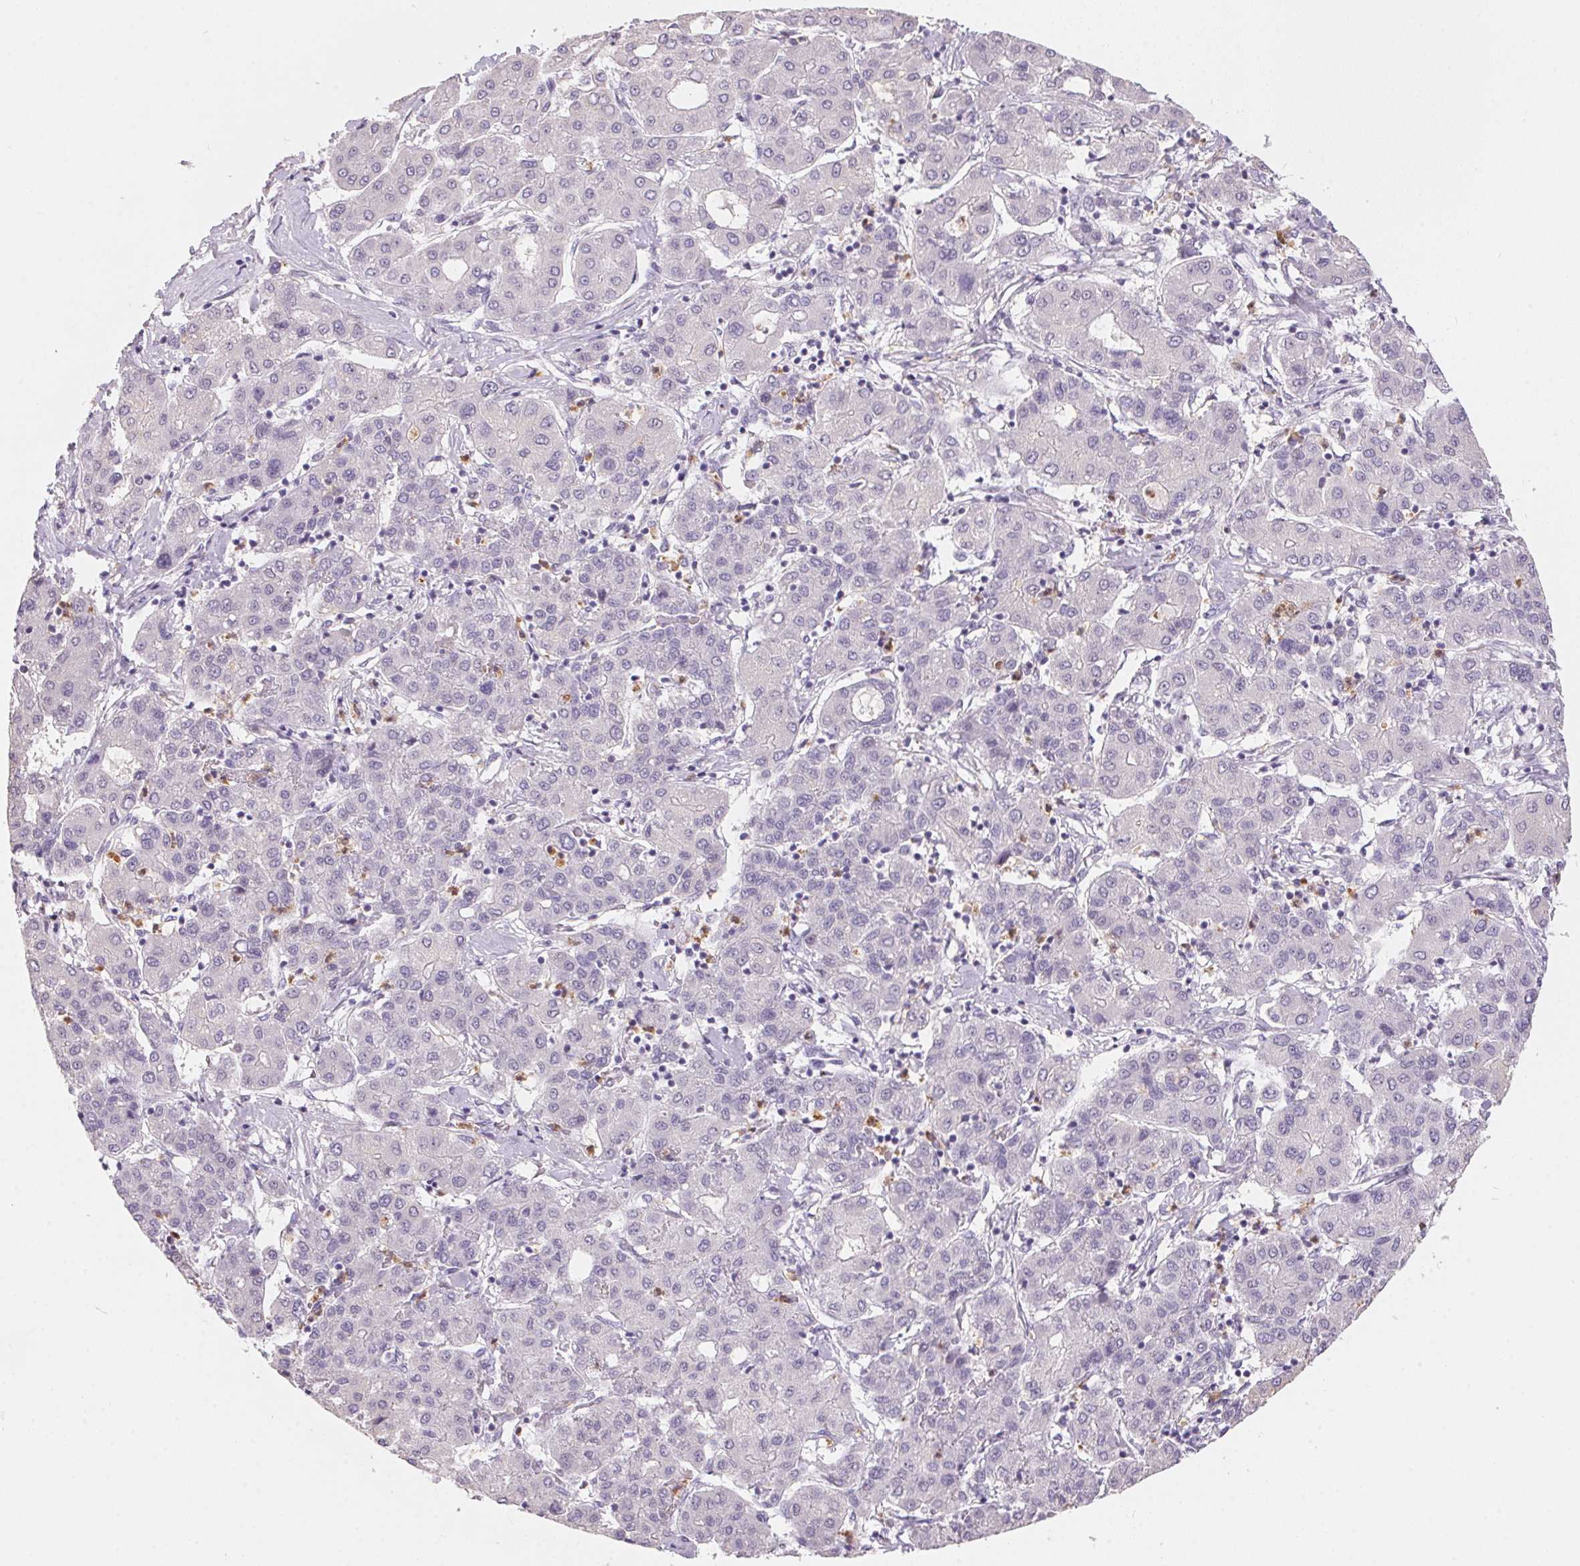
{"staining": {"intensity": "negative", "quantity": "none", "location": "none"}, "tissue": "liver cancer", "cell_type": "Tumor cells", "image_type": "cancer", "snomed": [{"axis": "morphology", "description": "Carcinoma, Hepatocellular, NOS"}, {"axis": "topography", "description": "Liver"}], "caption": "Immunohistochemical staining of human liver hepatocellular carcinoma exhibits no significant expression in tumor cells. (DAB immunohistochemistry with hematoxylin counter stain).", "gene": "SERPINB1", "patient": {"sex": "male", "age": 65}}